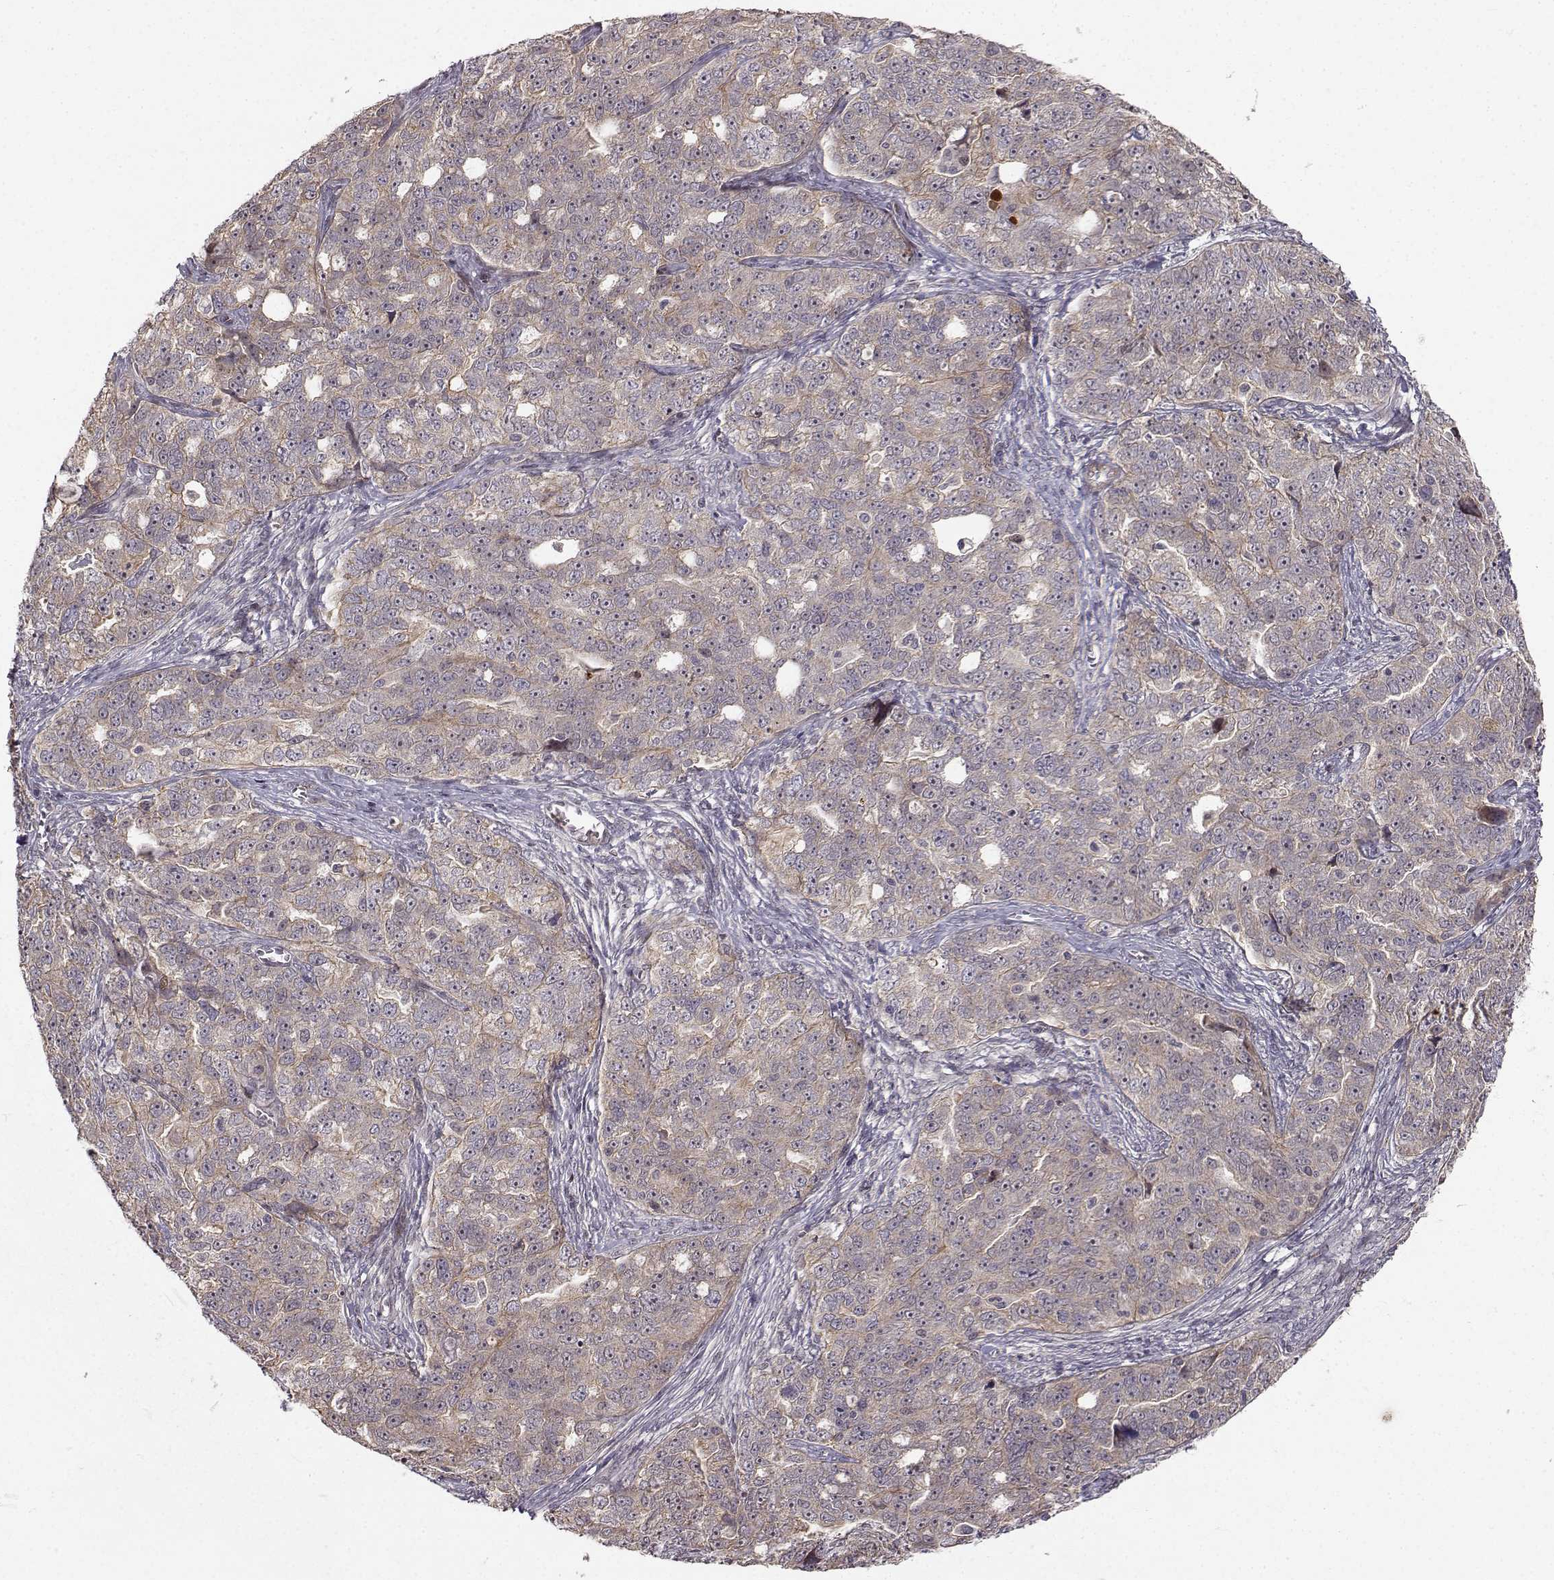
{"staining": {"intensity": "weak", "quantity": "25%-75%", "location": "cytoplasmic/membranous"}, "tissue": "ovarian cancer", "cell_type": "Tumor cells", "image_type": "cancer", "snomed": [{"axis": "morphology", "description": "Cystadenocarcinoma, serous, NOS"}, {"axis": "topography", "description": "Ovary"}], "caption": "Protein staining by immunohistochemistry reveals weak cytoplasmic/membranous expression in about 25%-75% of tumor cells in serous cystadenocarcinoma (ovarian). (DAB = brown stain, brightfield microscopy at high magnification).", "gene": "APC", "patient": {"sex": "female", "age": 51}}